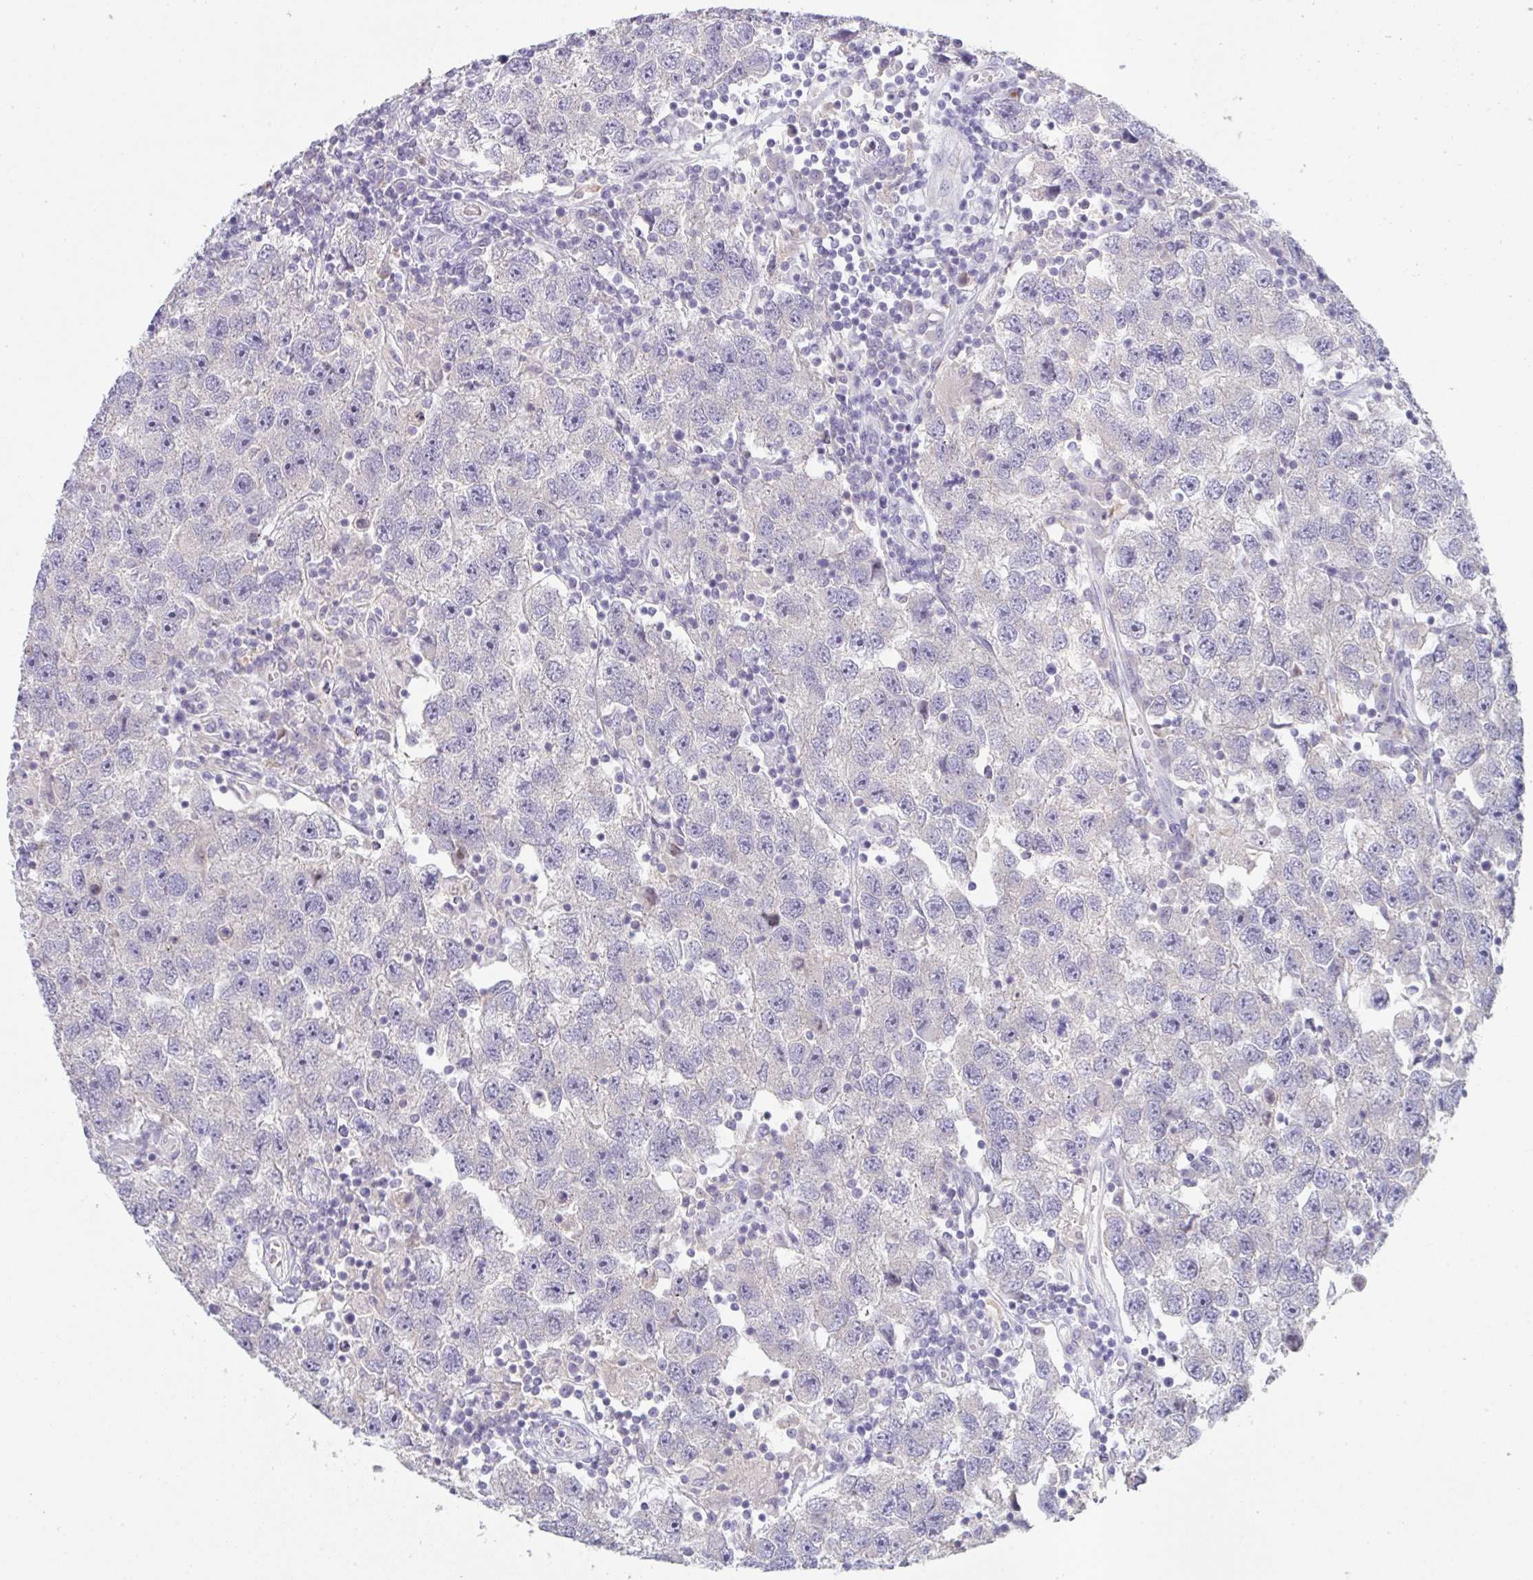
{"staining": {"intensity": "negative", "quantity": "none", "location": "none"}, "tissue": "testis cancer", "cell_type": "Tumor cells", "image_type": "cancer", "snomed": [{"axis": "morphology", "description": "Seminoma, NOS"}, {"axis": "topography", "description": "Testis"}], "caption": "DAB (3,3'-diaminobenzidine) immunohistochemical staining of testis seminoma reveals no significant positivity in tumor cells.", "gene": "HGFAC", "patient": {"sex": "male", "age": 26}}